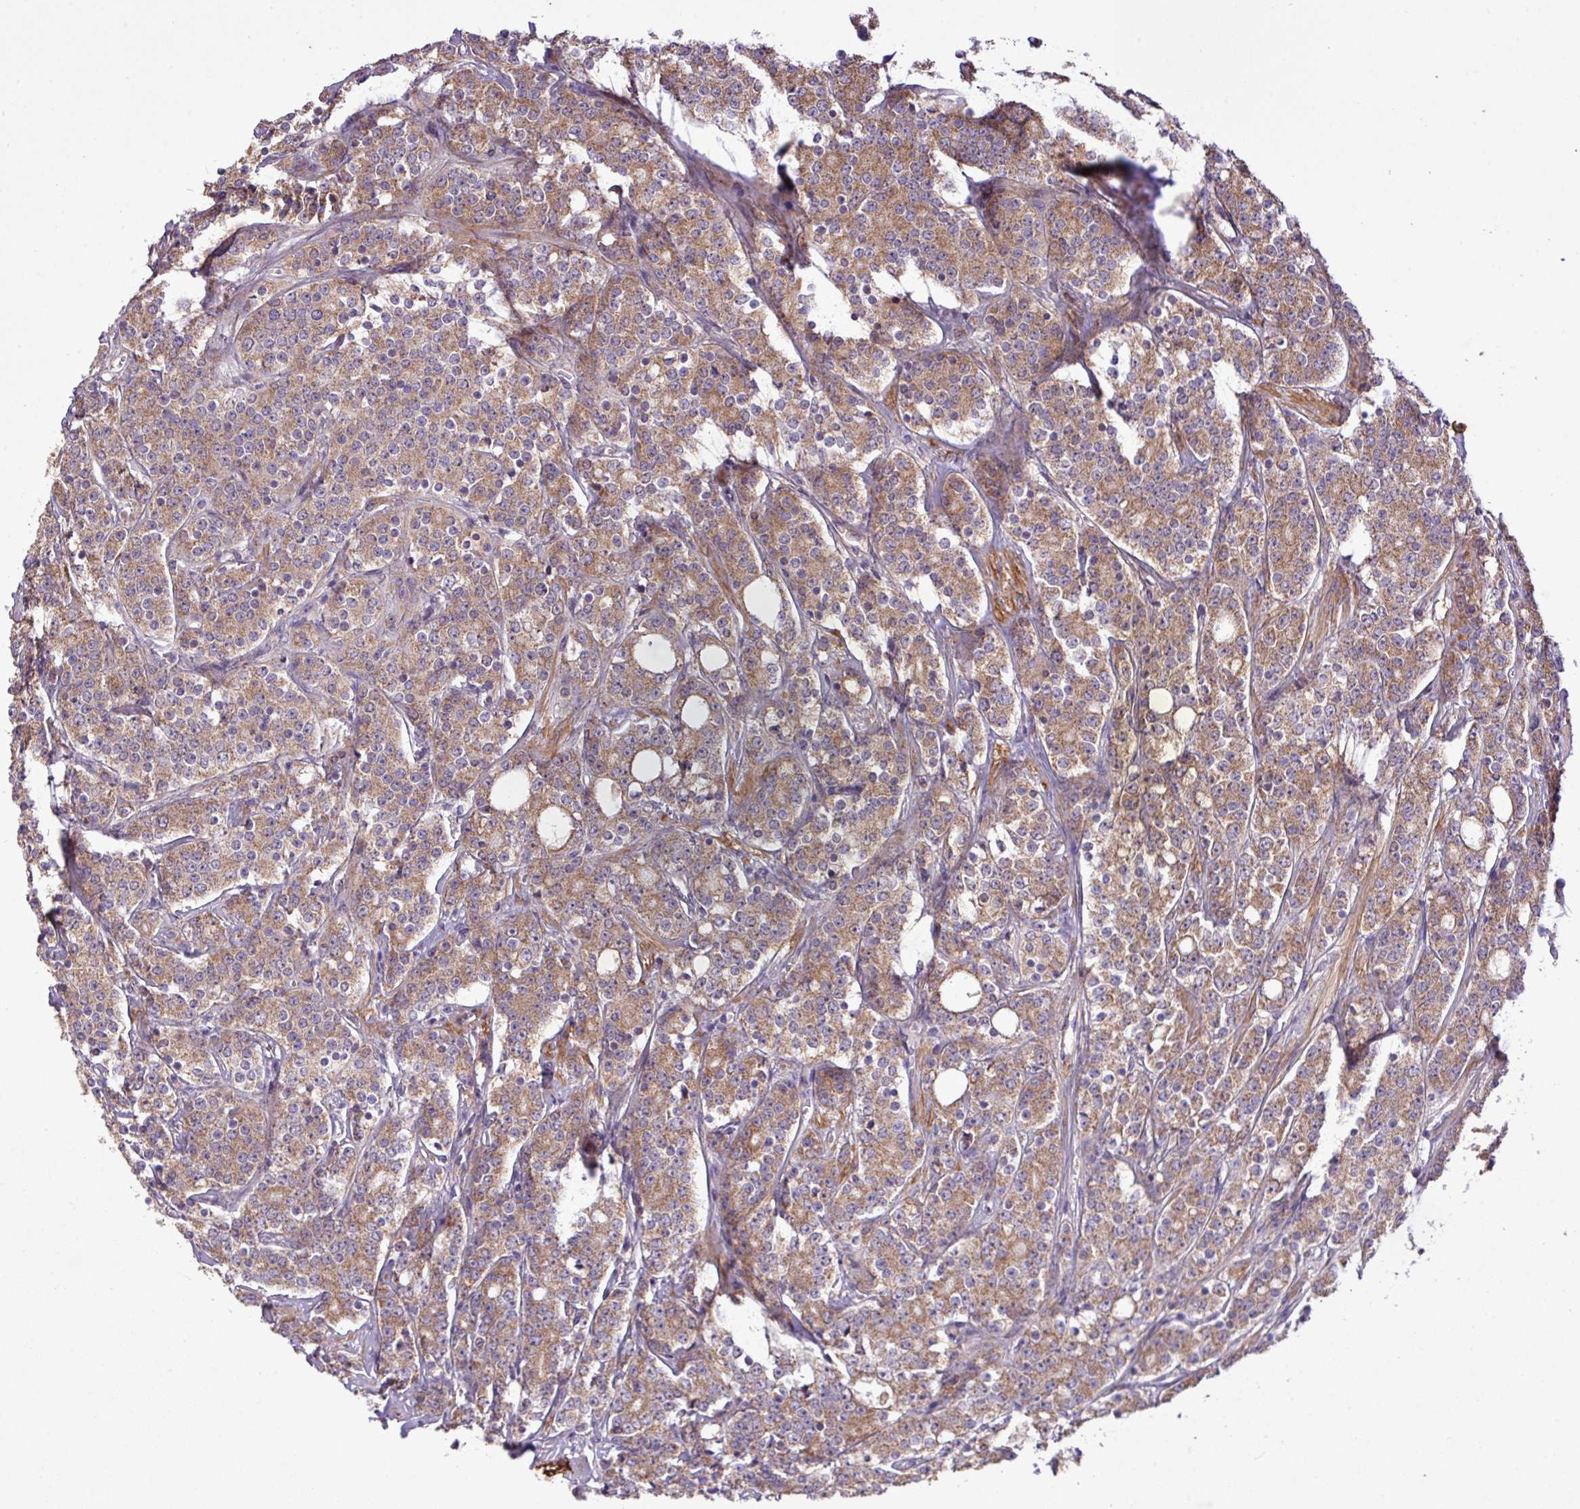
{"staining": {"intensity": "moderate", "quantity": ">75%", "location": "cytoplasmic/membranous"}, "tissue": "prostate cancer", "cell_type": "Tumor cells", "image_type": "cancer", "snomed": [{"axis": "morphology", "description": "Adenocarcinoma, High grade"}, {"axis": "topography", "description": "Prostate"}], "caption": "A histopathology image of prostate adenocarcinoma (high-grade) stained for a protein exhibits moderate cytoplasmic/membranous brown staining in tumor cells. The staining was performed using DAB (3,3'-diaminobenzidine) to visualize the protein expression in brown, while the nuclei were stained in blue with hematoxylin (Magnification: 20x).", "gene": "TIMM10B", "patient": {"sex": "male", "age": 62}}